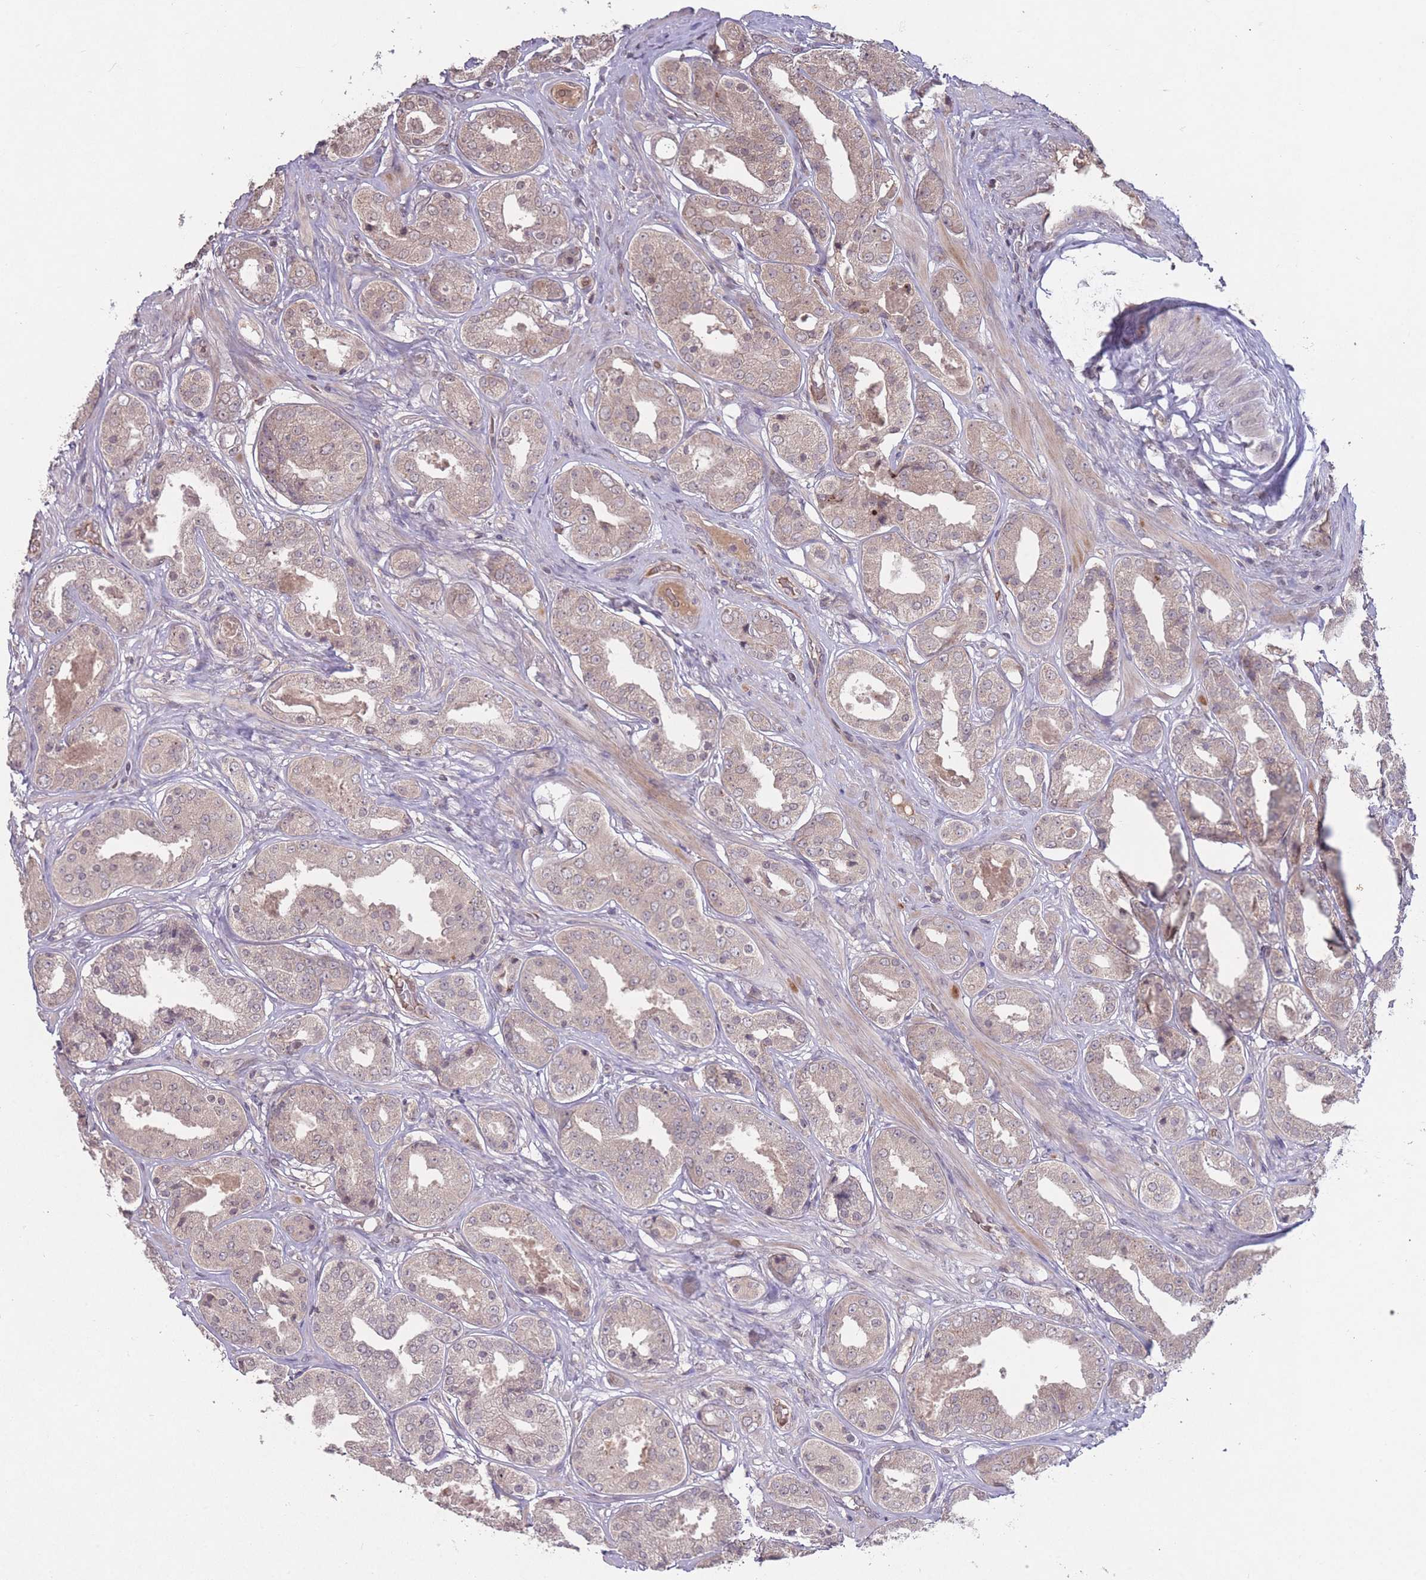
{"staining": {"intensity": "weak", "quantity": "25%-75%", "location": "cytoplasmic/membranous"}, "tissue": "prostate cancer", "cell_type": "Tumor cells", "image_type": "cancer", "snomed": [{"axis": "morphology", "description": "Adenocarcinoma, High grade"}, {"axis": "topography", "description": "Prostate"}], "caption": "Human prostate high-grade adenocarcinoma stained with a brown dye reveals weak cytoplasmic/membranous positive staining in about 25%-75% of tumor cells.", "gene": "ADCYAP1R1", "patient": {"sex": "male", "age": 63}}